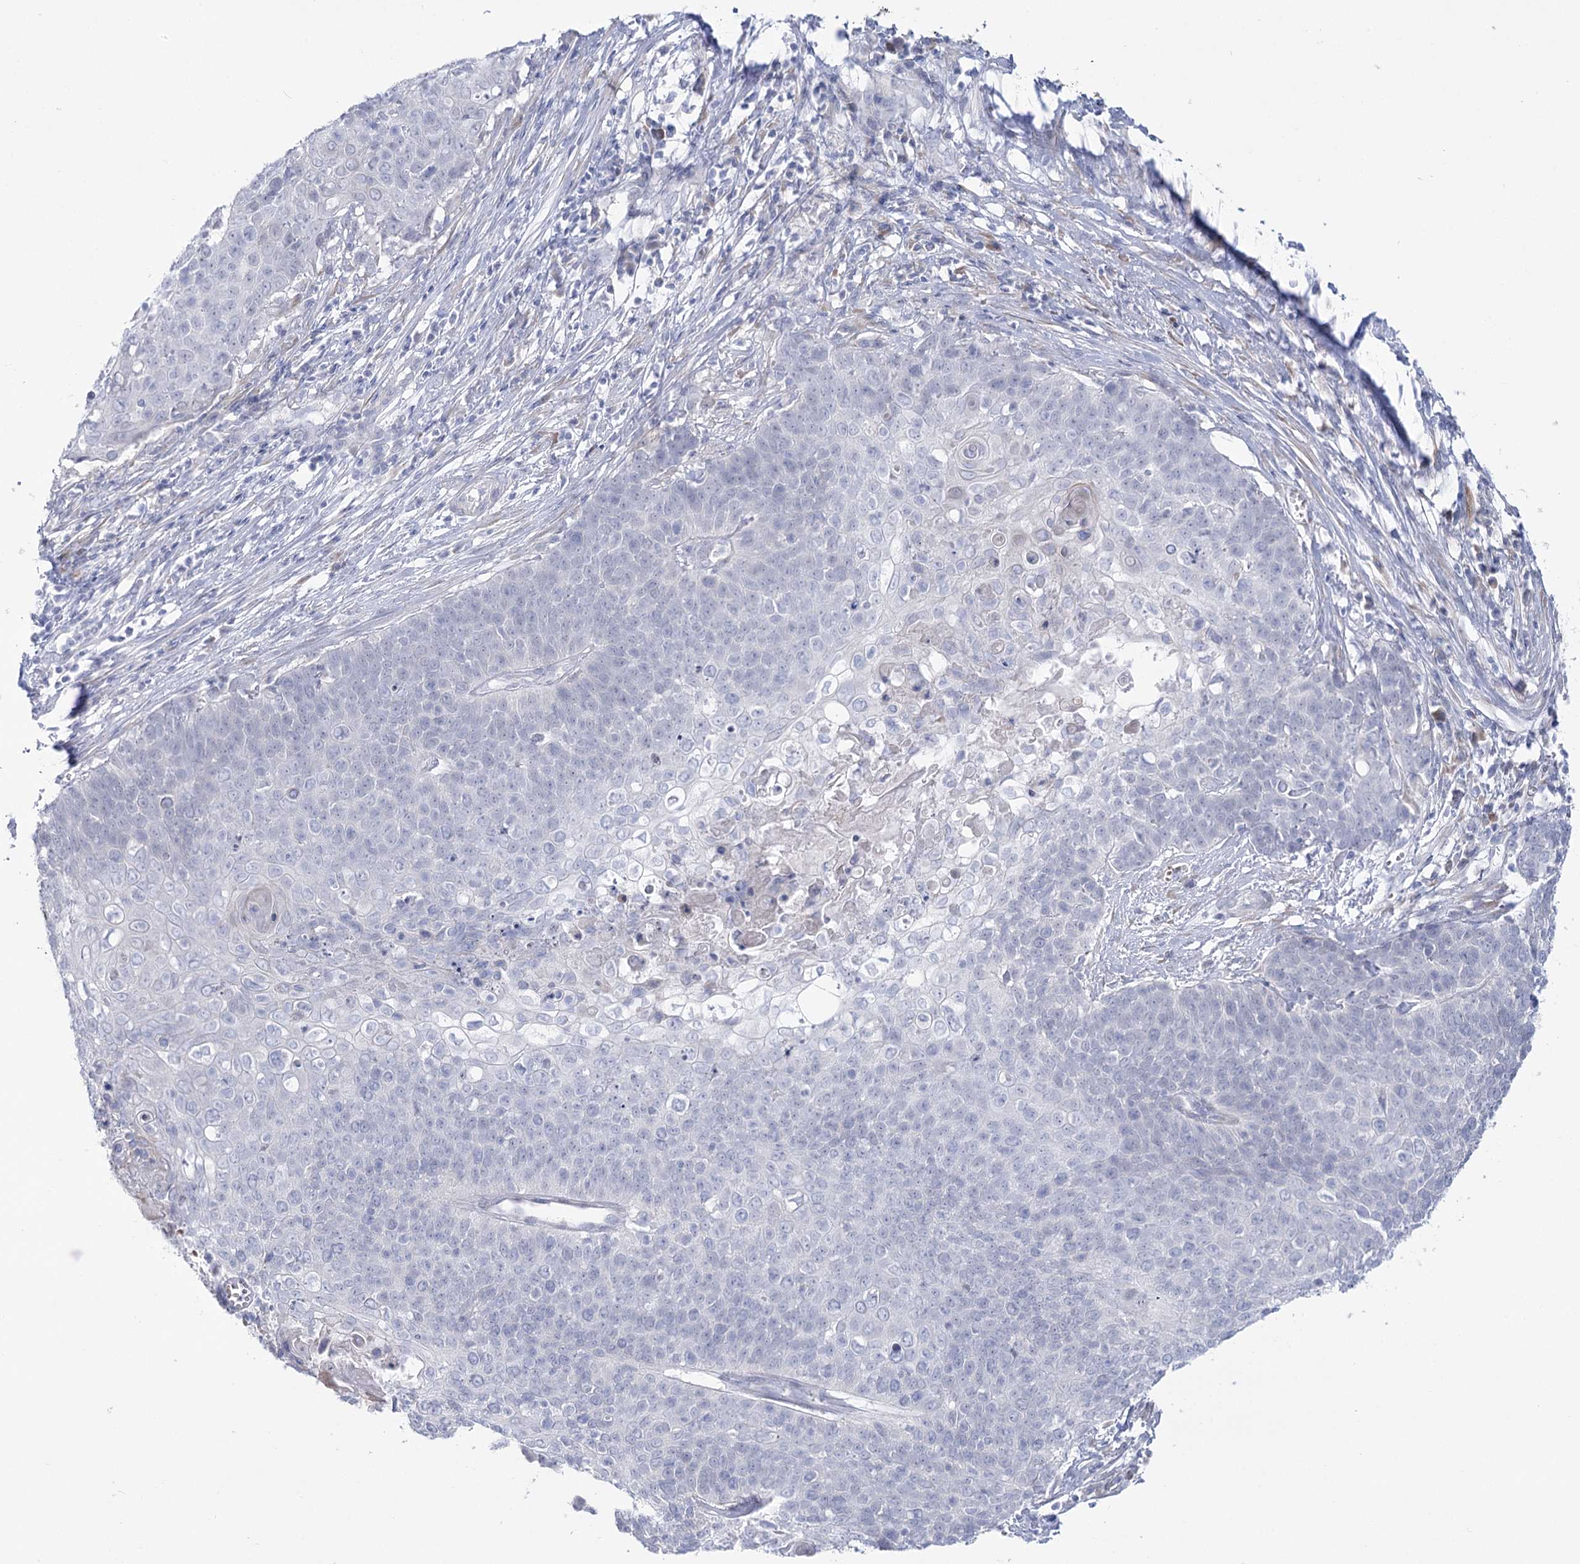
{"staining": {"intensity": "negative", "quantity": "none", "location": "none"}, "tissue": "cervical cancer", "cell_type": "Tumor cells", "image_type": "cancer", "snomed": [{"axis": "morphology", "description": "Squamous cell carcinoma, NOS"}, {"axis": "topography", "description": "Cervix"}], "caption": "There is no significant expression in tumor cells of cervical cancer (squamous cell carcinoma).", "gene": "SIAE", "patient": {"sex": "female", "age": 39}}